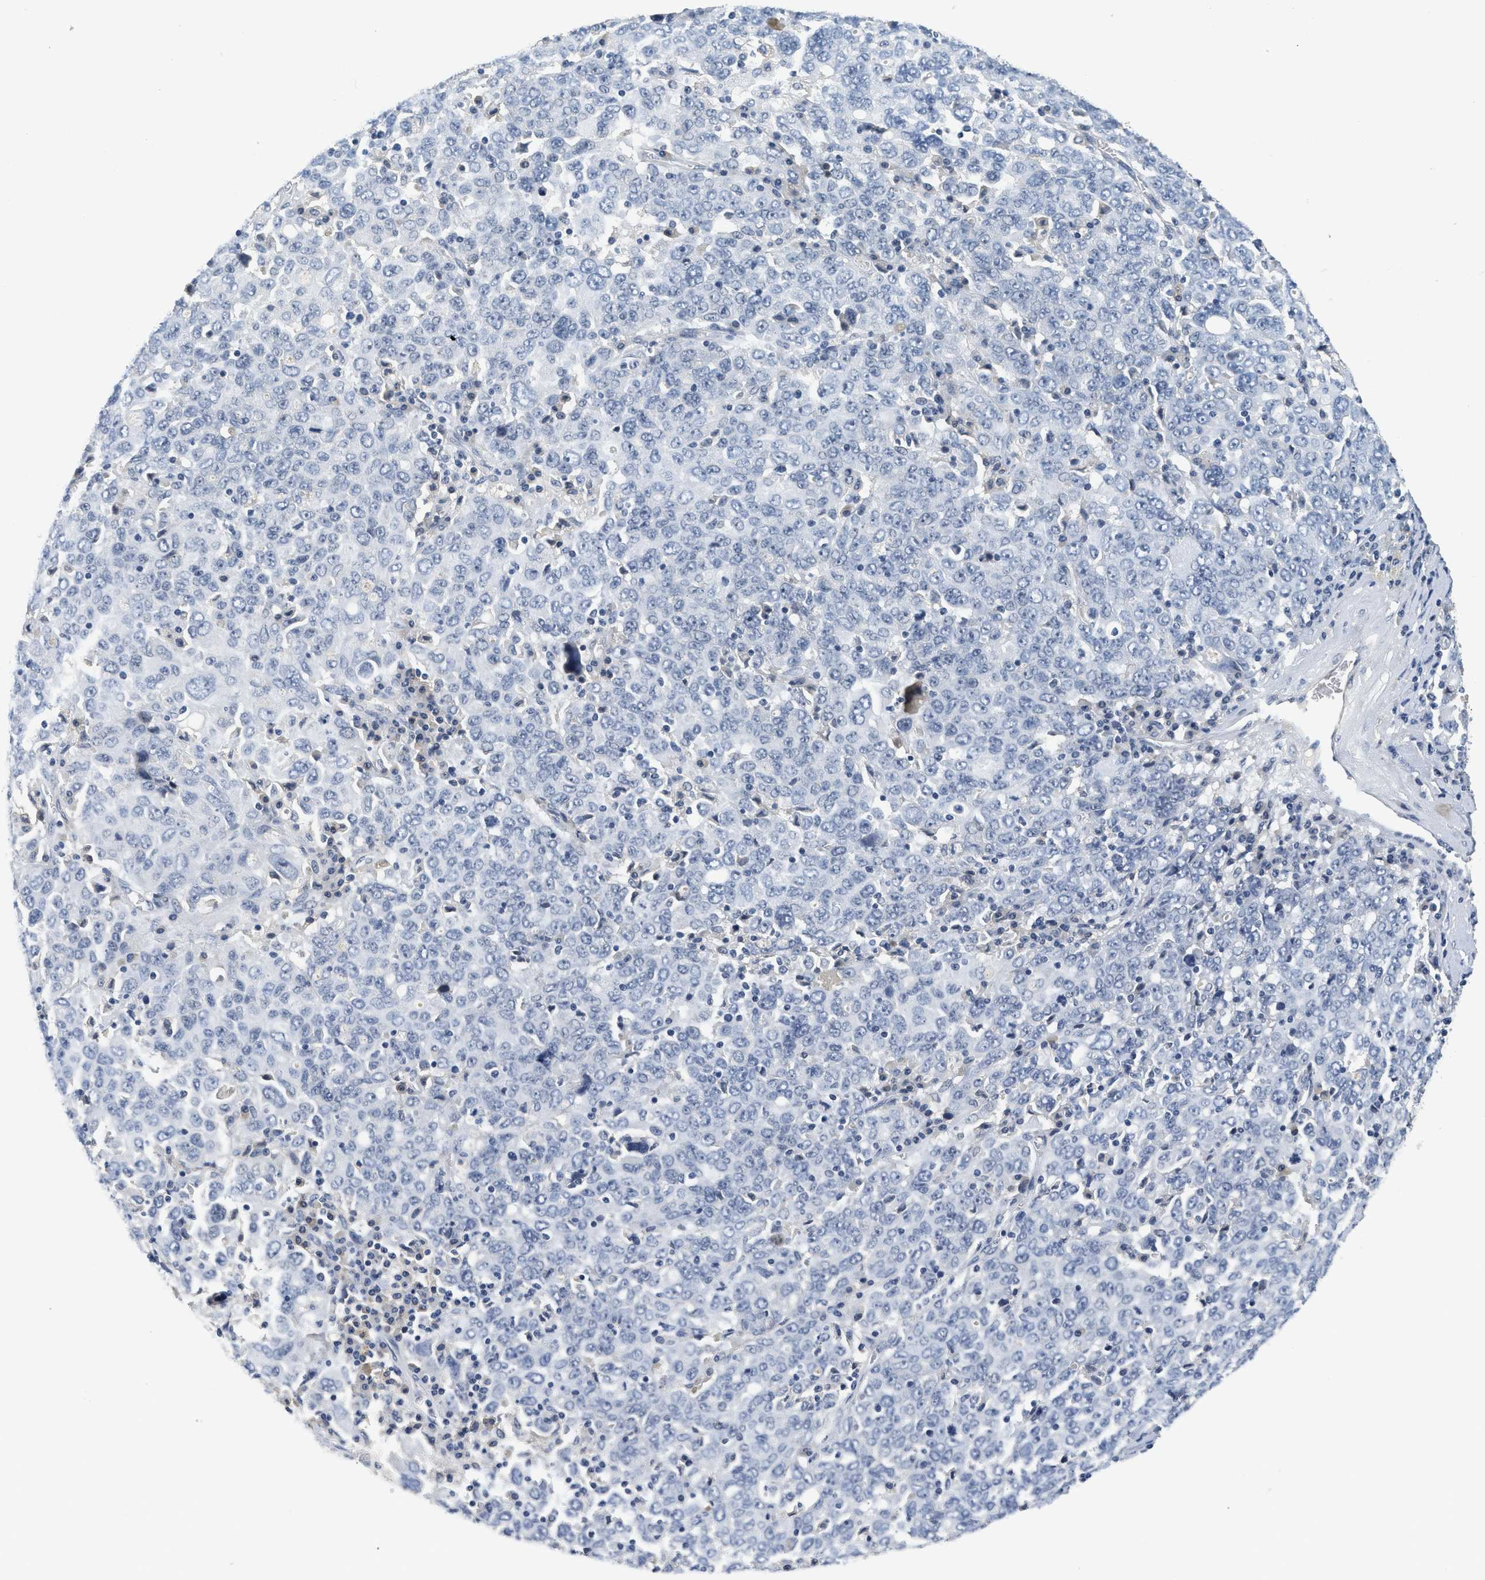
{"staining": {"intensity": "negative", "quantity": "none", "location": "none"}, "tissue": "ovarian cancer", "cell_type": "Tumor cells", "image_type": "cancer", "snomed": [{"axis": "morphology", "description": "Carcinoma, endometroid"}, {"axis": "topography", "description": "Ovary"}], "caption": "Immunohistochemistry histopathology image of neoplastic tissue: ovarian cancer stained with DAB (3,3'-diaminobenzidine) shows no significant protein staining in tumor cells.", "gene": "MZF1", "patient": {"sex": "female", "age": 62}}